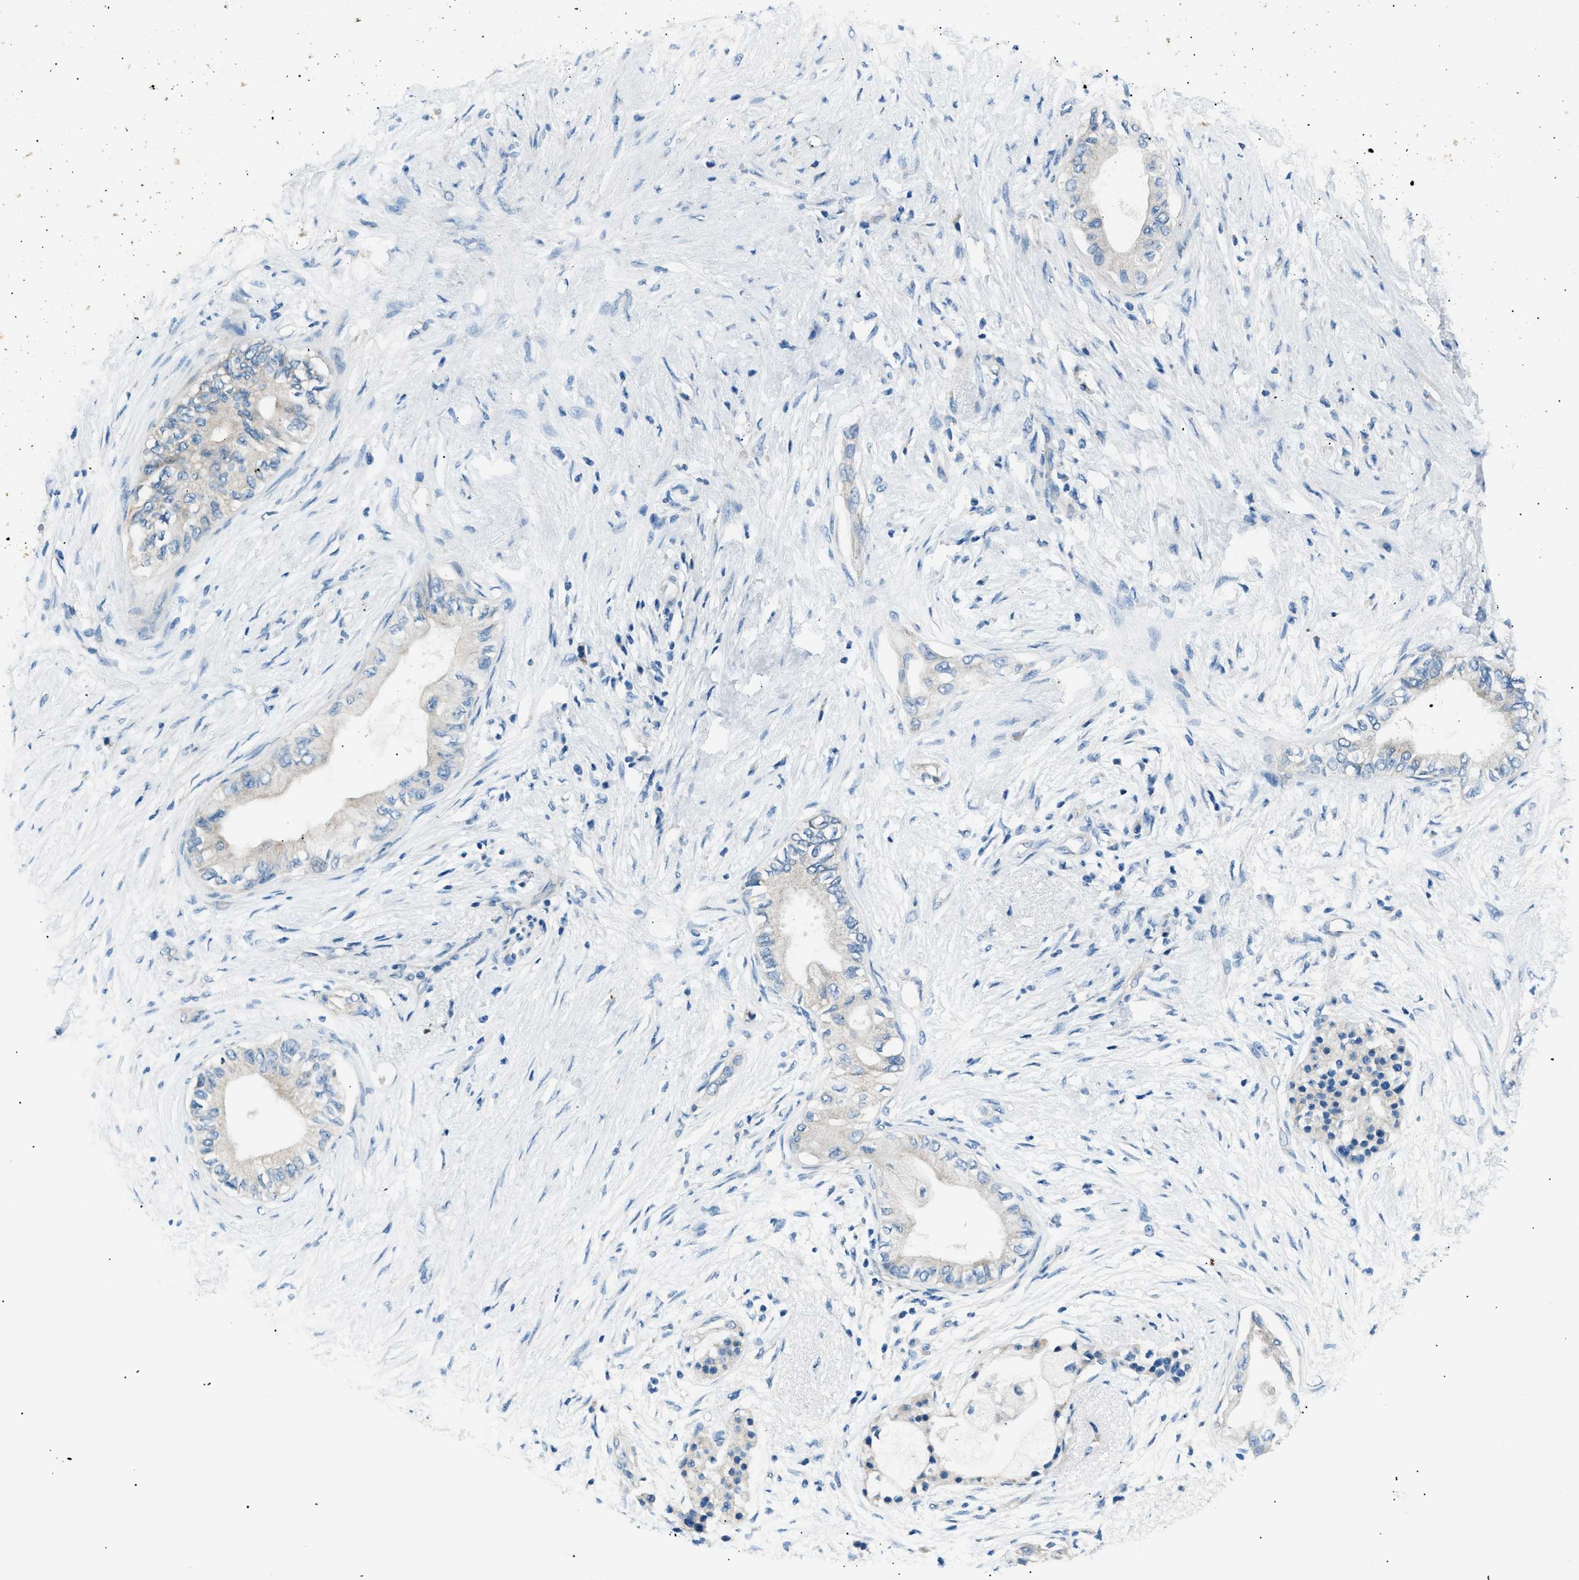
{"staining": {"intensity": "negative", "quantity": "none", "location": "none"}, "tissue": "pancreatic cancer", "cell_type": "Tumor cells", "image_type": "cancer", "snomed": [{"axis": "morphology", "description": "Normal tissue, NOS"}, {"axis": "morphology", "description": "Adenocarcinoma, NOS"}, {"axis": "topography", "description": "Pancreas"}, {"axis": "topography", "description": "Duodenum"}], "caption": "IHC of pancreatic adenocarcinoma displays no expression in tumor cells.", "gene": "LRRC37B", "patient": {"sex": "female", "age": 60}}